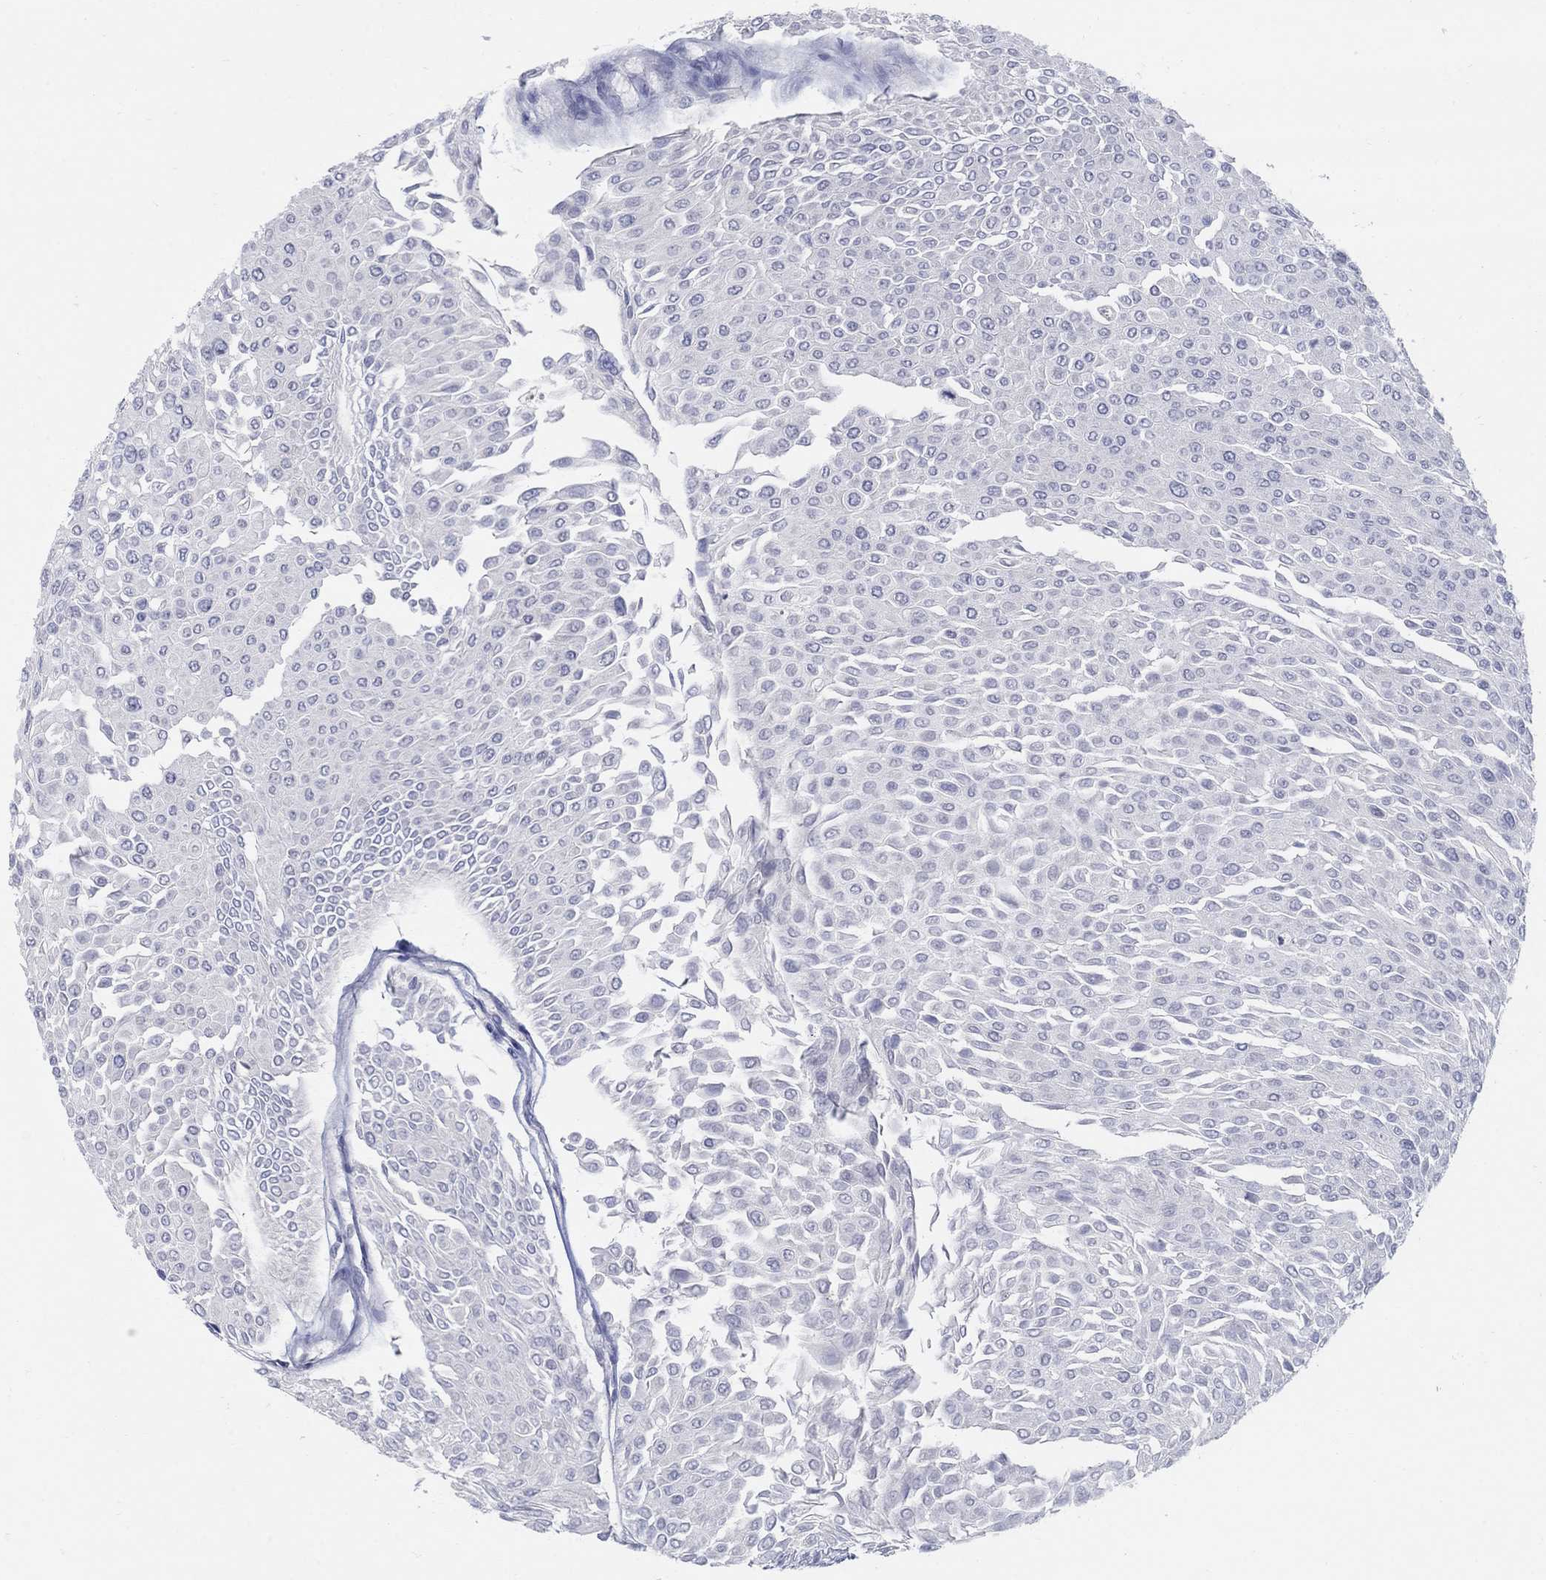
{"staining": {"intensity": "negative", "quantity": "none", "location": "none"}, "tissue": "urothelial cancer", "cell_type": "Tumor cells", "image_type": "cancer", "snomed": [{"axis": "morphology", "description": "Urothelial carcinoma, Low grade"}, {"axis": "topography", "description": "Urinary bladder"}], "caption": "Human urothelial cancer stained for a protein using IHC exhibits no positivity in tumor cells.", "gene": "CENPE", "patient": {"sex": "male", "age": 67}}